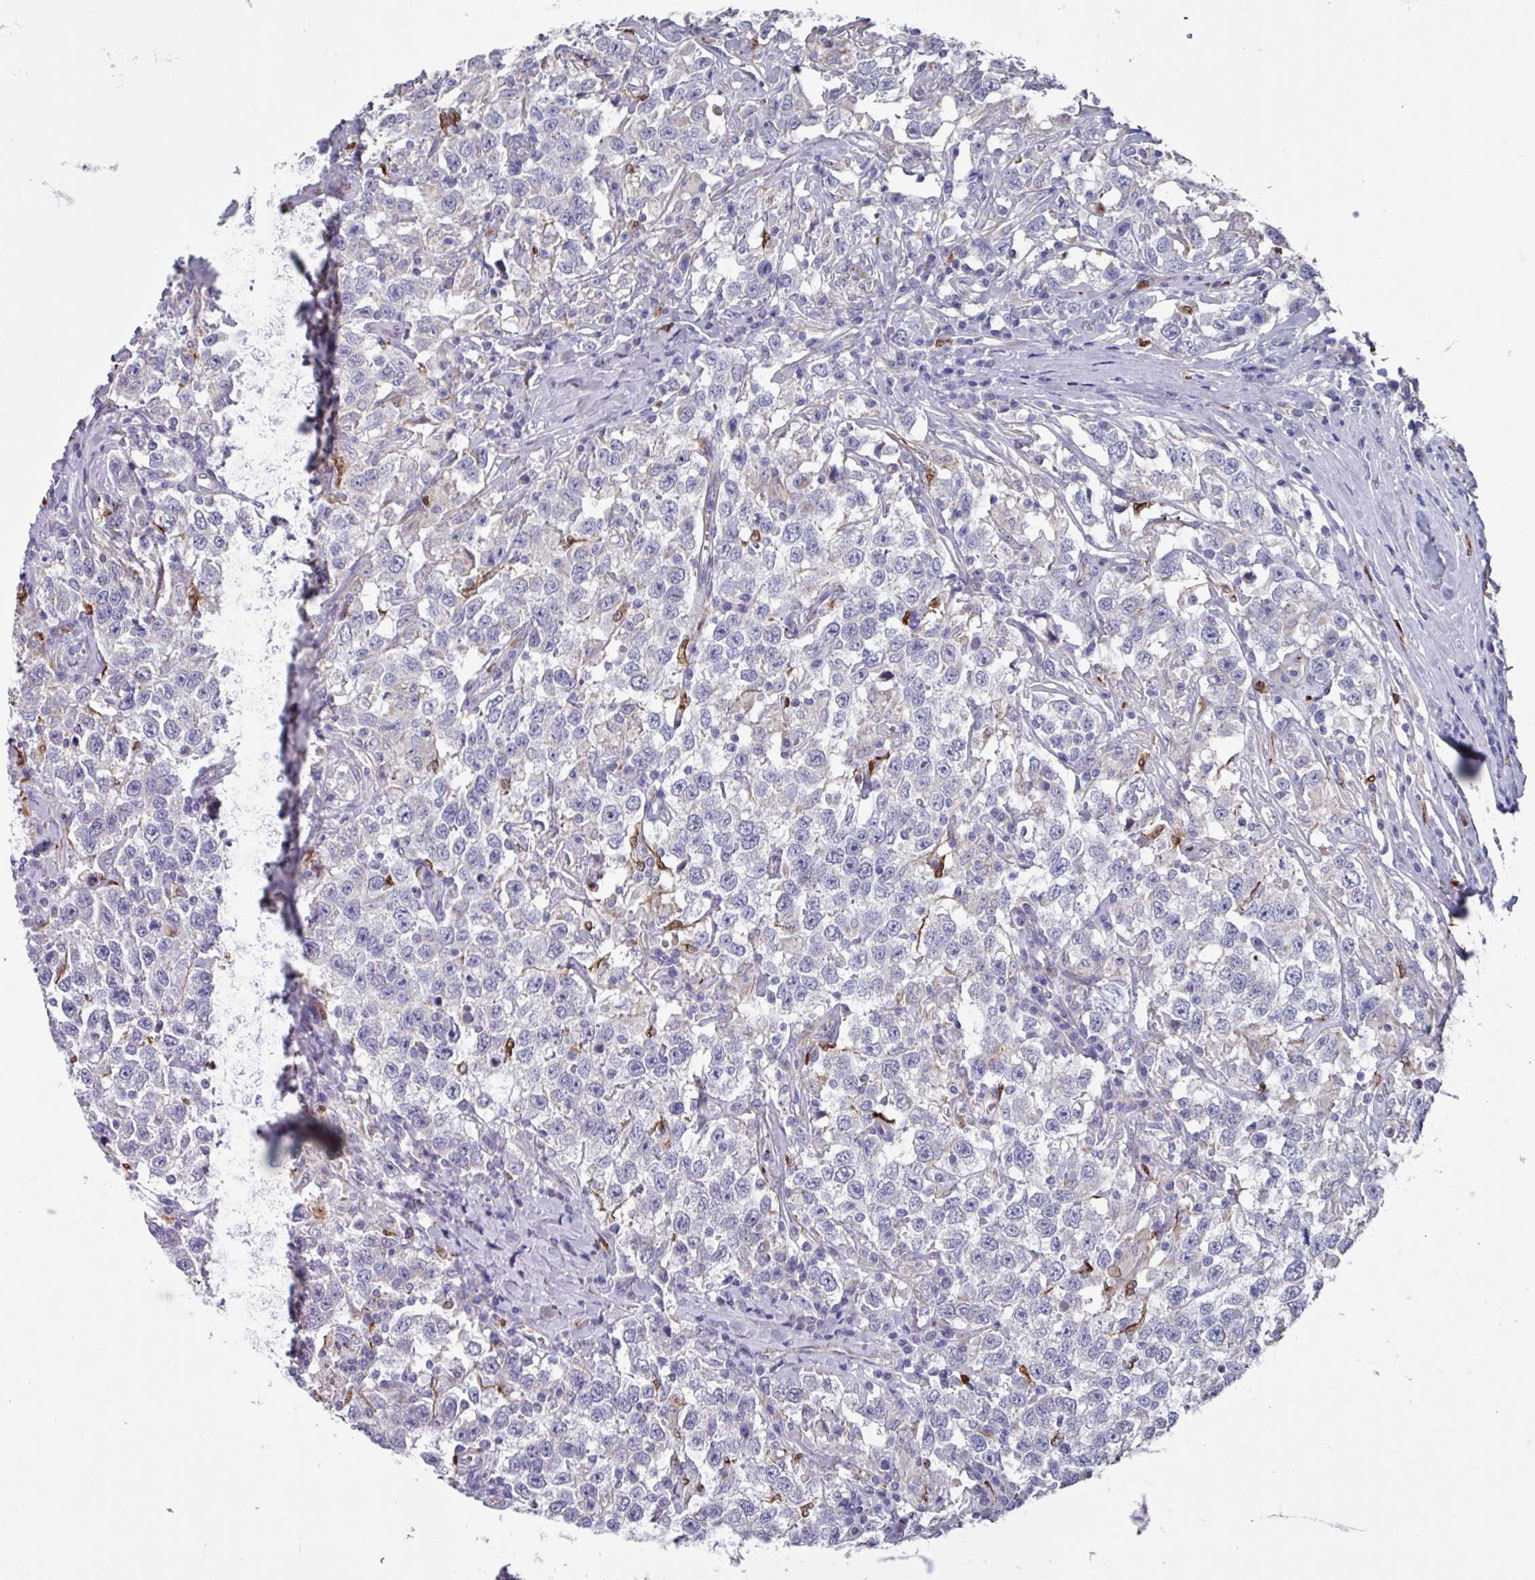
{"staining": {"intensity": "negative", "quantity": "none", "location": "none"}, "tissue": "testis cancer", "cell_type": "Tumor cells", "image_type": "cancer", "snomed": [{"axis": "morphology", "description": "Seminoma, NOS"}, {"axis": "topography", "description": "Testis"}], "caption": "Photomicrograph shows no significant protein positivity in tumor cells of testis seminoma.", "gene": "UQCC2", "patient": {"sex": "male", "age": 41}}